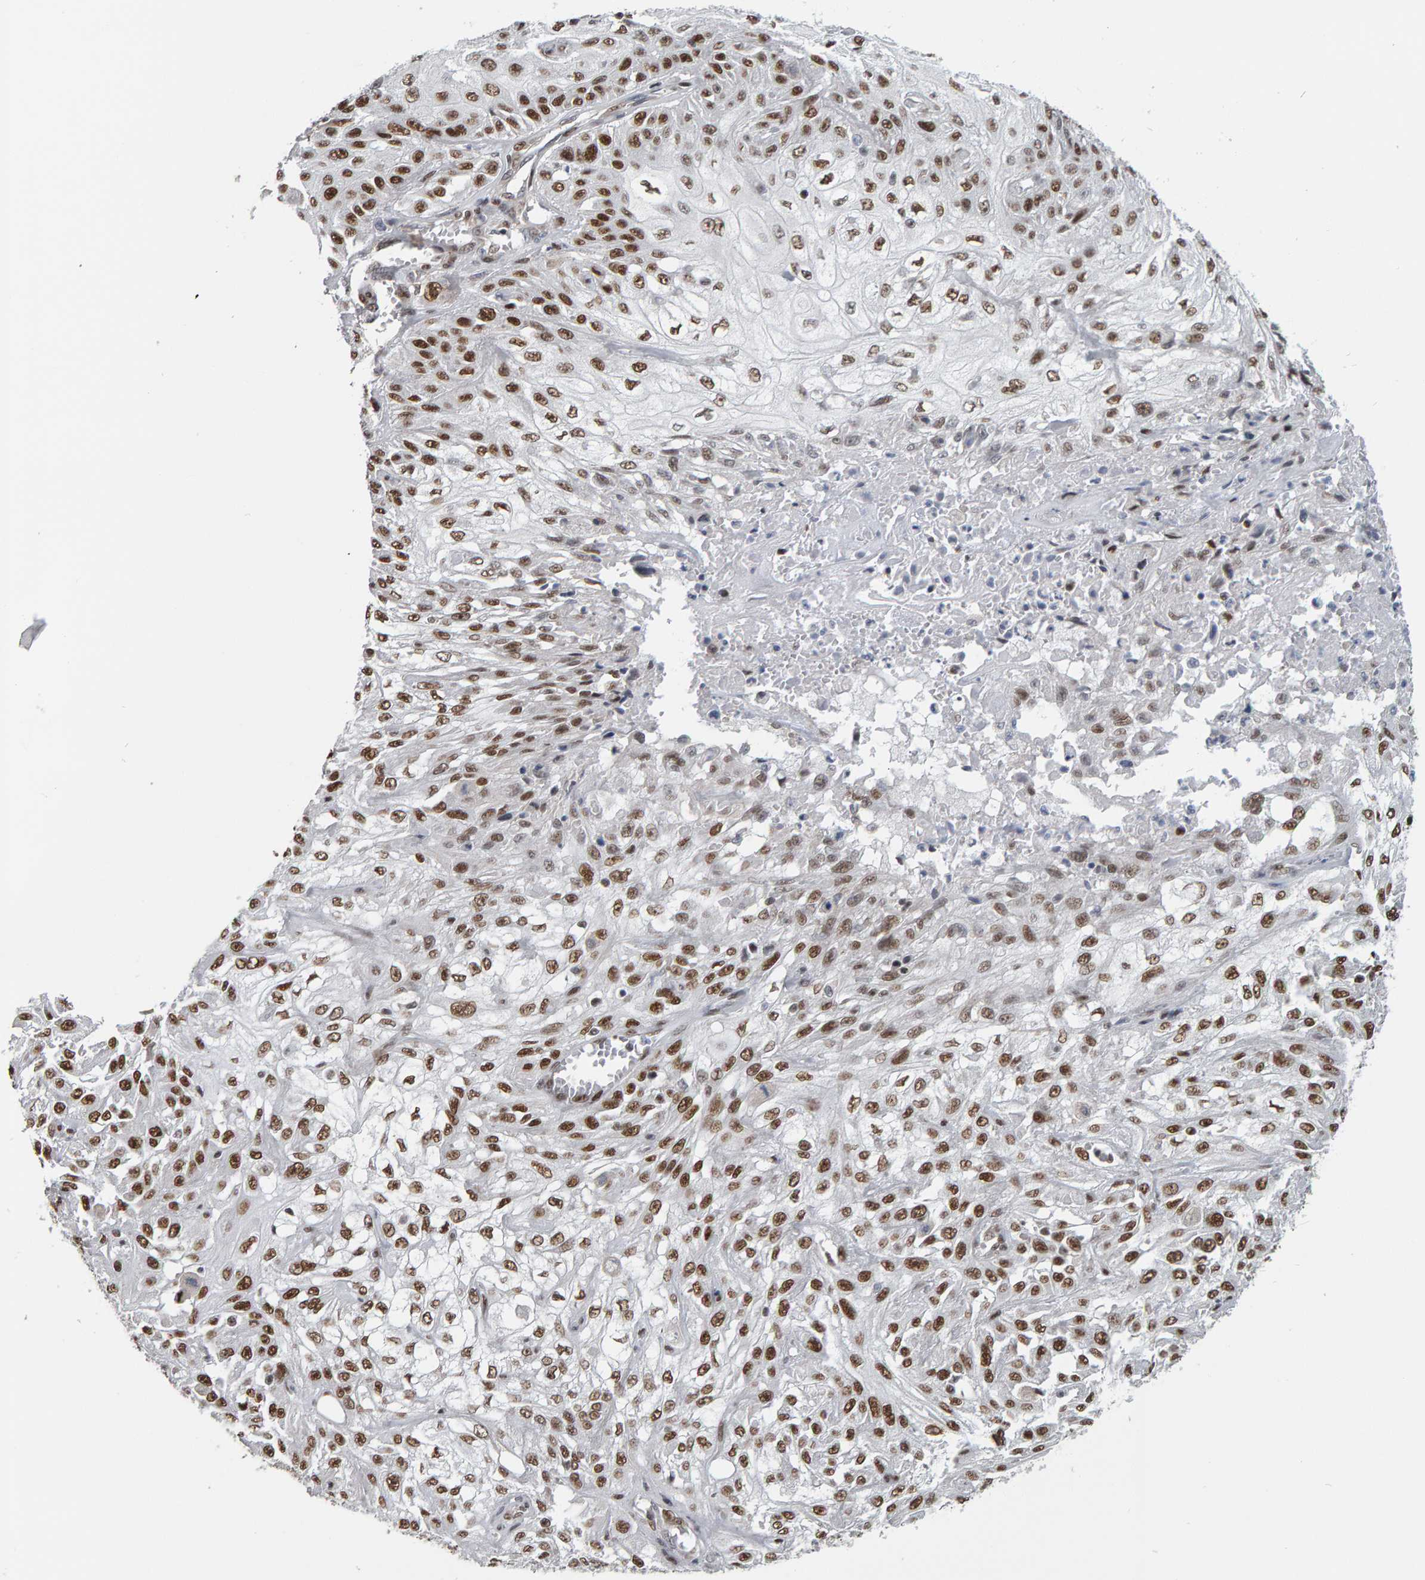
{"staining": {"intensity": "strong", "quantity": ">75%", "location": "nuclear"}, "tissue": "skin cancer", "cell_type": "Tumor cells", "image_type": "cancer", "snomed": [{"axis": "morphology", "description": "Squamous cell carcinoma, NOS"}, {"axis": "morphology", "description": "Squamous cell carcinoma, metastatic, NOS"}, {"axis": "topography", "description": "Skin"}, {"axis": "topography", "description": "Lymph node"}], "caption": "Skin metastatic squamous cell carcinoma stained with IHC reveals strong nuclear positivity in approximately >75% of tumor cells.", "gene": "ATF7IP", "patient": {"sex": "male", "age": 75}}